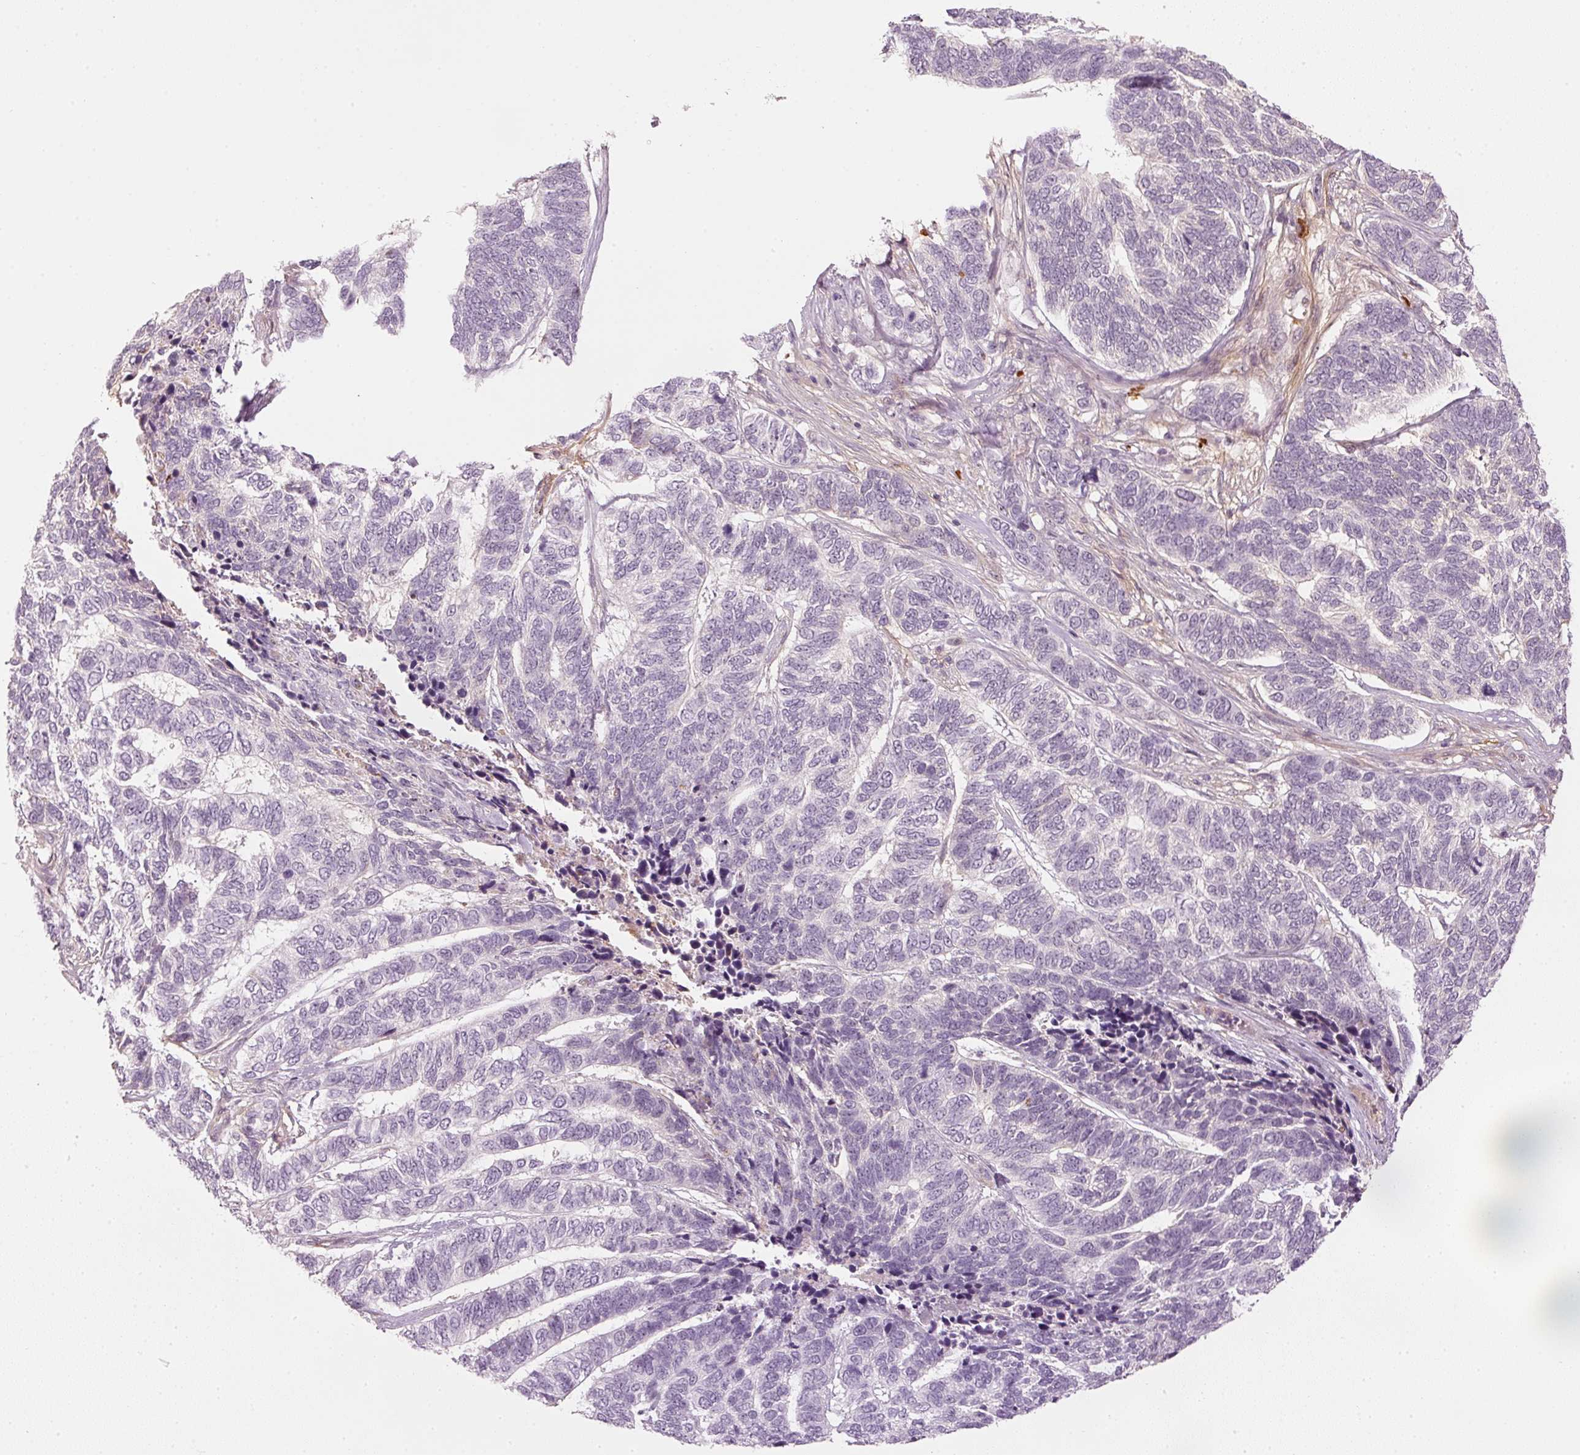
{"staining": {"intensity": "negative", "quantity": "none", "location": "none"}, "tissue": "skin cancer", "cell_type": "Tumor cells", "image_type": "cancer", "snomed": [{"axis": "morphology", "description": "Basal cell carcinoma"}, {"axis": "topography", "description": "Skin"}], "caption": "Photomicrograph shows no protein staining in tumor cells of skin basal cell carcinoma tissue. (DAB immunohistochemistry, high magnification).", "gene": "VCAM1", "patient": {"sex": "female", "age": 65}}